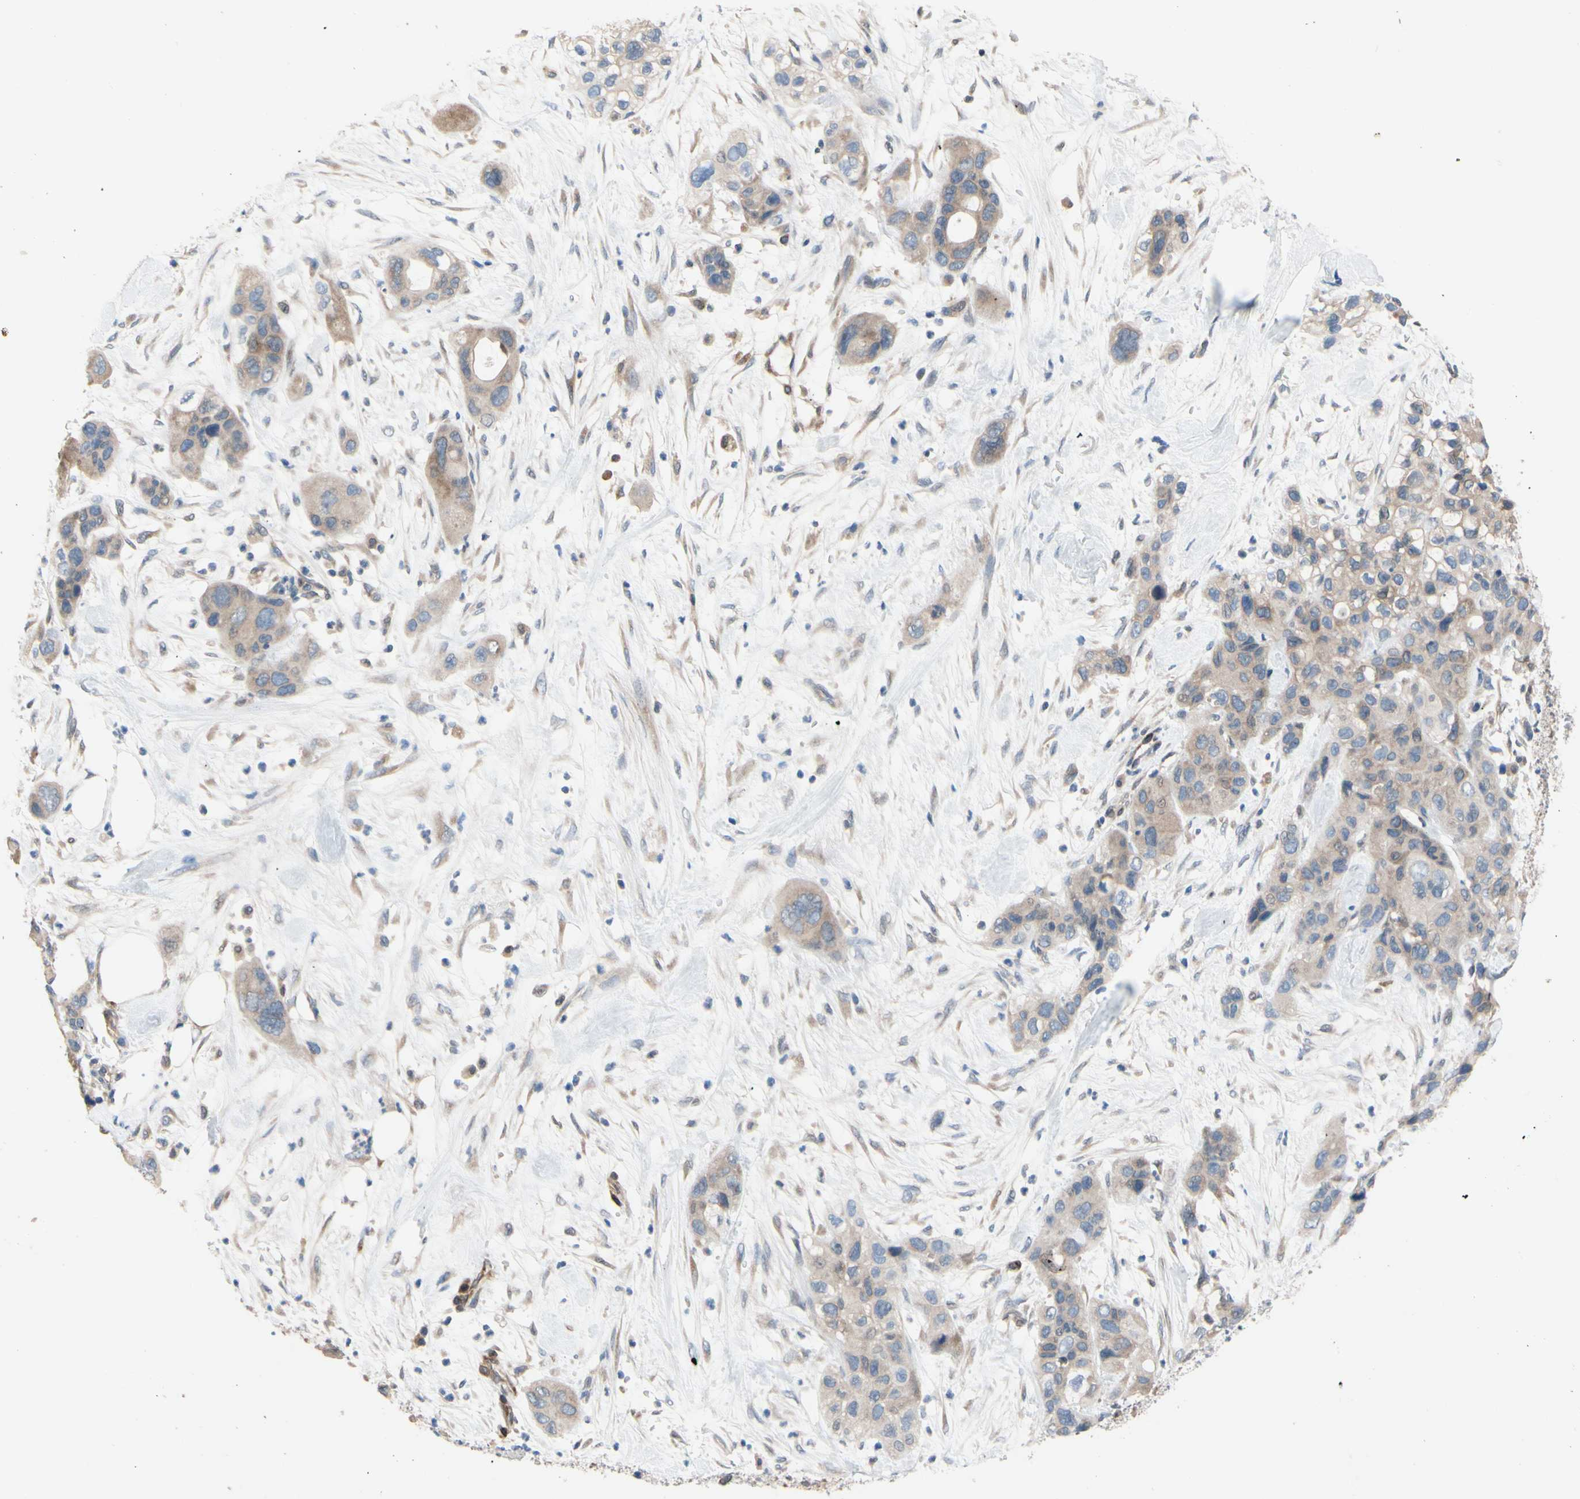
{"staining": {"intensity": "weak", "quantity": ">75%", "location": "cytoplasmic/membranous"}, "tissue": "pancreatic cancer", "cell_type": "Tumor cells", "image_type": "cancer", "snomed": [{"axis": "morphology", "description": "Adenocarcinoma, NOS"}, {"axis": "topography", "description": "Pancreas"}], "caption": "Pancreatic cancer (adenocarcinoma) stained with immunohistochemistry (IHC) reveals weak cytoplasmic/membranous expression in approximately >75% of tumor cells.", "gene": "PRXL2A", "patient": {"sex": "female", "age": 71}}